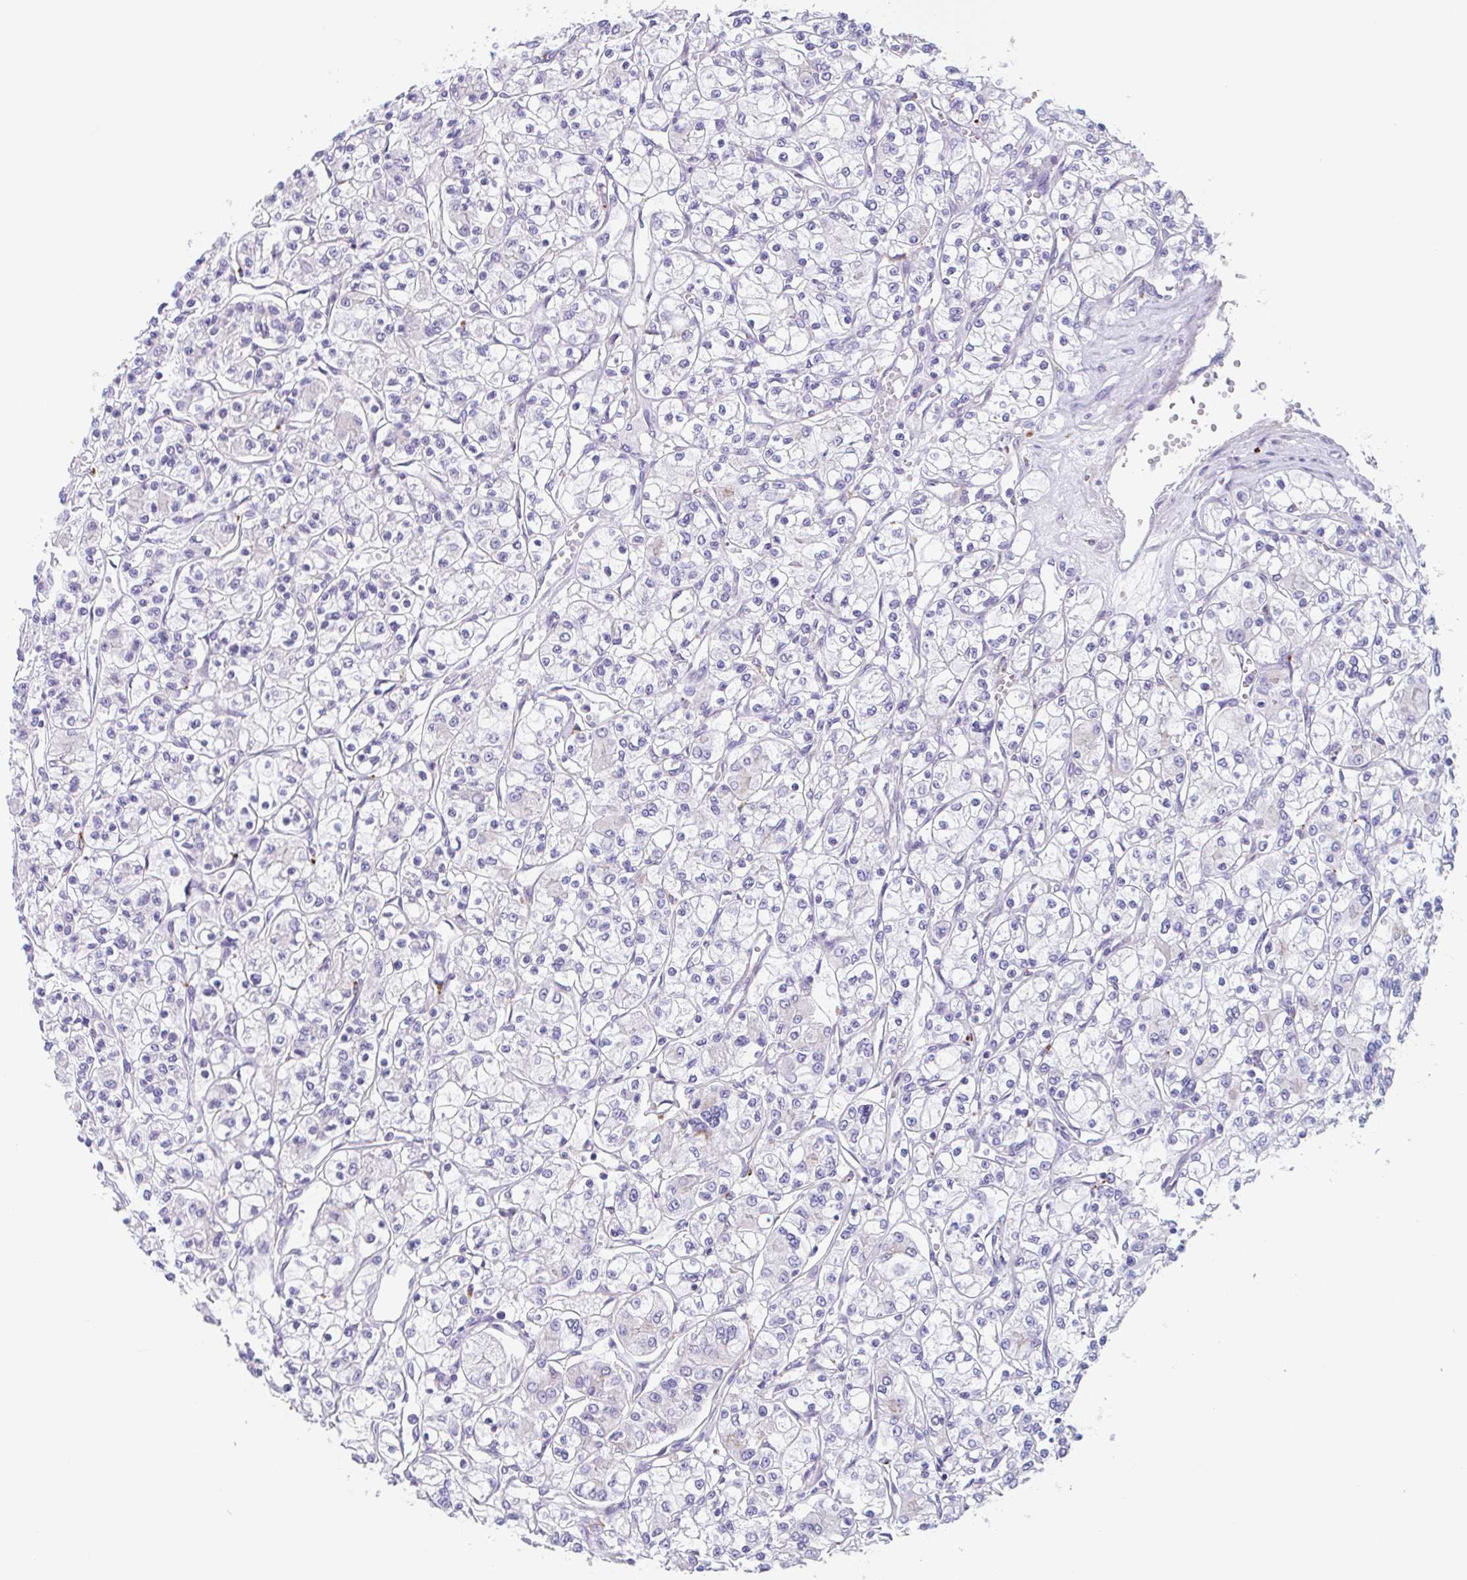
{"staining": {"intensity": "negative", "quantity": "none", "location": "none"}, "tissue": "renal cancer", "cell_type": "Tumor cells", "image_type": "cancer", "snomed": [{"axis": "morphology", "description": "Adenocarcinoma, NOS"}, {"axis": "topography", "description": "Kidney"}], "caption": "This is an immunohistochemistry histopathology image of human renal adenocarcinoma. There is no expression in tumor cells.", "gene": "LENG9", "patient": {"sex": "female", "age": 59}}